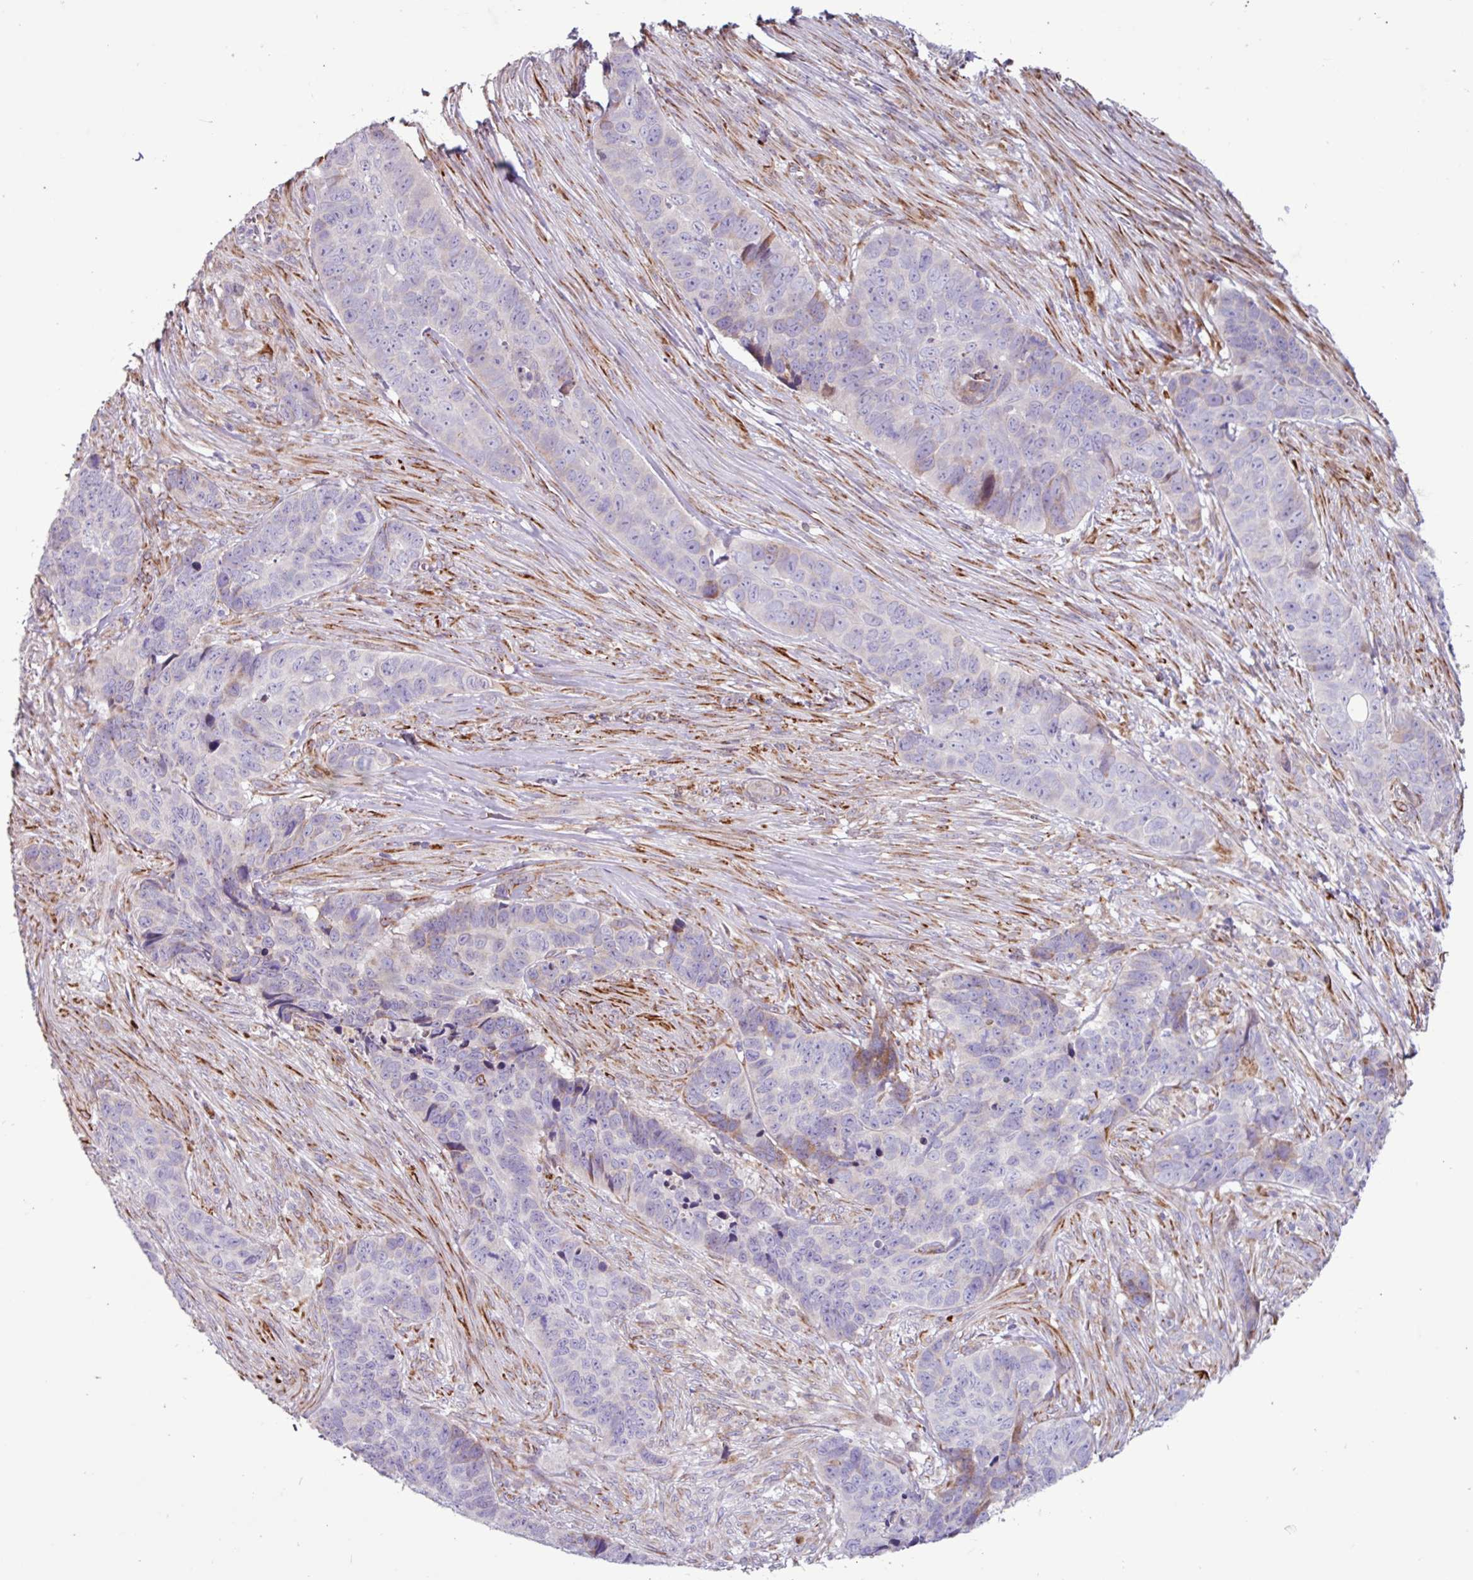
{"staining": {"intensity": "negative", "quantity": "none", "location": "none"}, "tissue": "skin cancer", "cell_type": "Tumor cells", "image_type": "cancer", "snomed": [{"axis": "morphology", "description": "Basal cell carcinoma"}, {"axis": "topography", "description": "Skin"}], "caption": "Immunohistochemistry histopathology image of neoplastic tissue: human skin cancer stained with DAB demonstrates no significant protein expression in tumor cells.", "gene": "PPP1R35", "patient": {"sex": "female", "age": 82}}